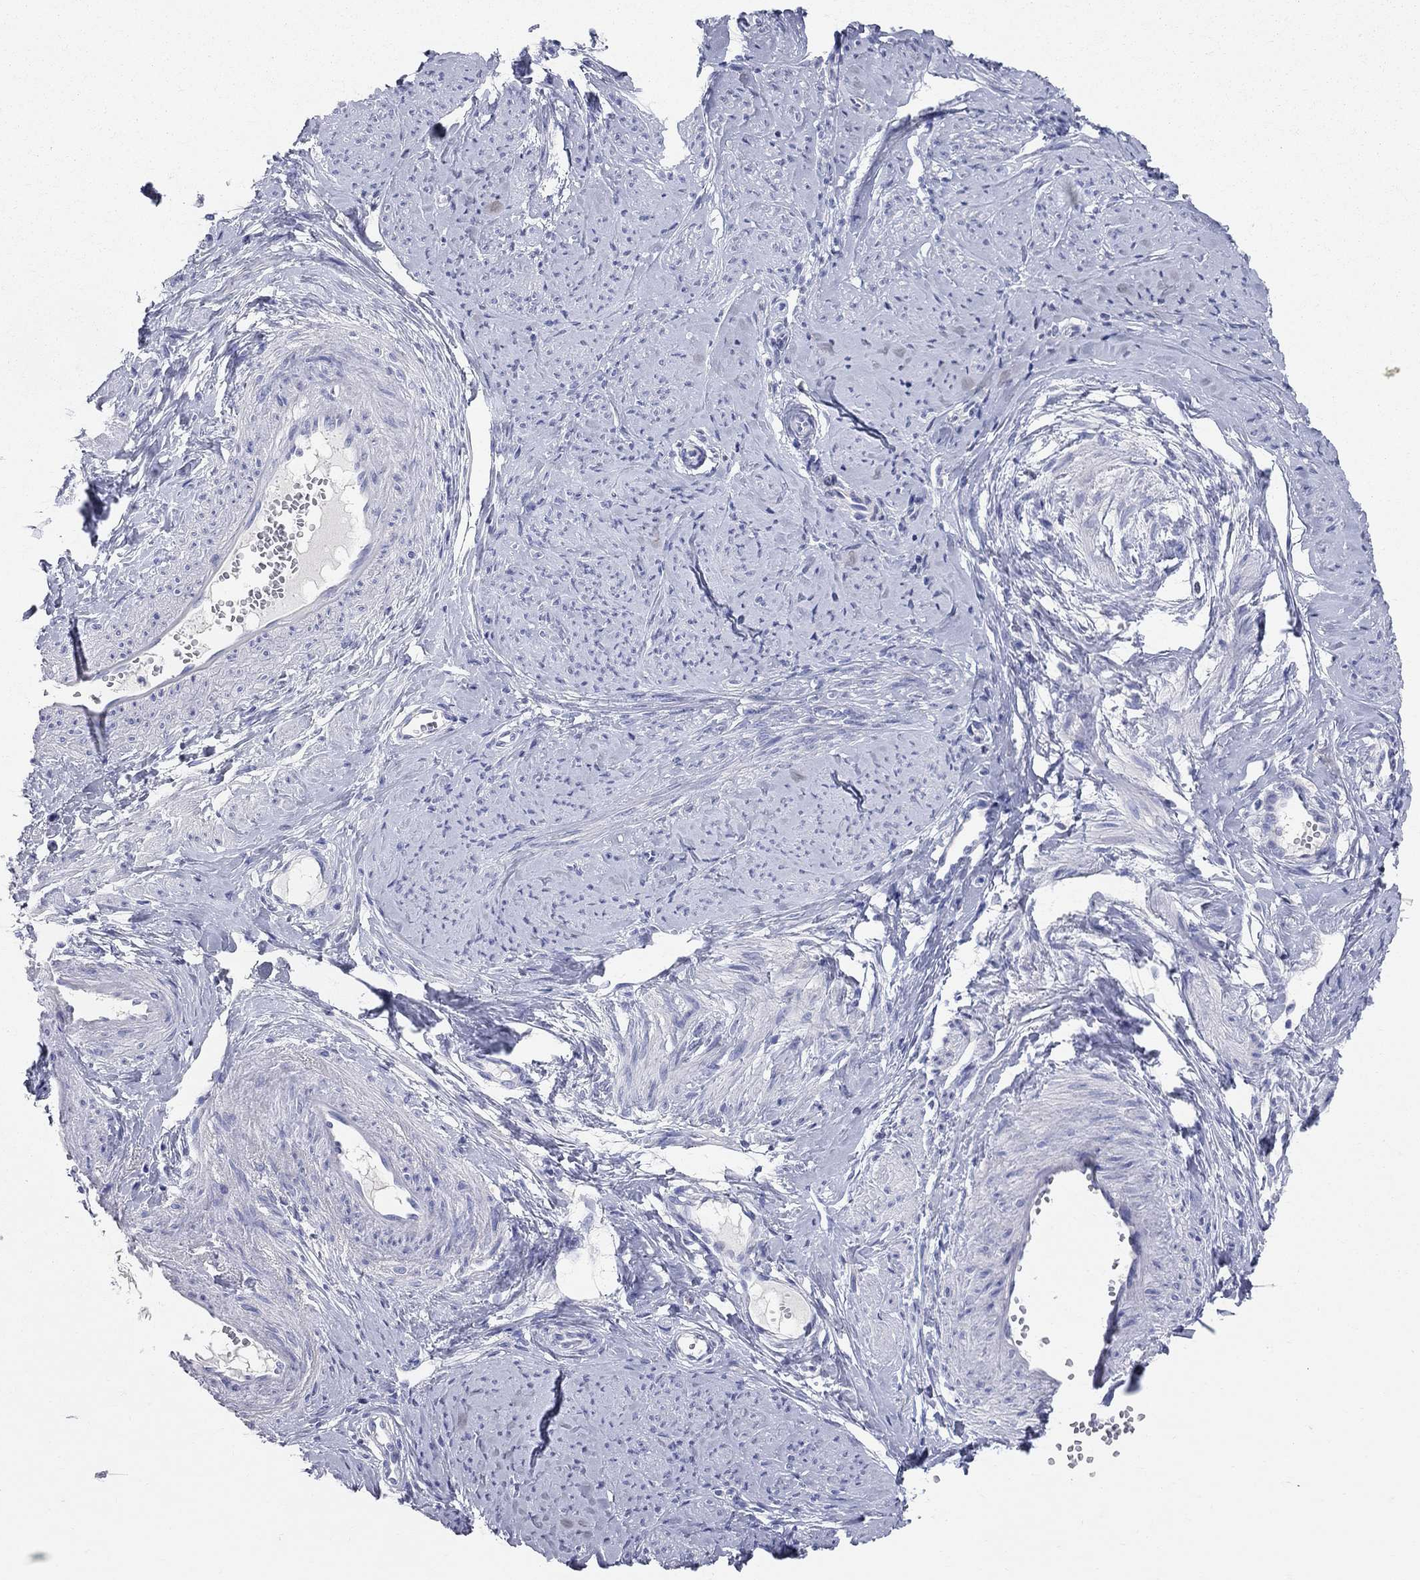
{"staining": {"intensity": "negative", "quantity": "none", "location": "none"}, "tissue": "smooth muscle", "cell_type": "Smooth muscle cells", "image_type": "normal", "snomed": [{"axis": "morphology", "description": "Normal tissue, NOS"}, {"axis": "topography", "description": "Smooth muscle"}], "caption": "This is an IHC image of benign human smooth muscle. There is no staining in smooth muscle cells.", "gene": "AOX1", "patient": {"sex": "female", "age": 48}}